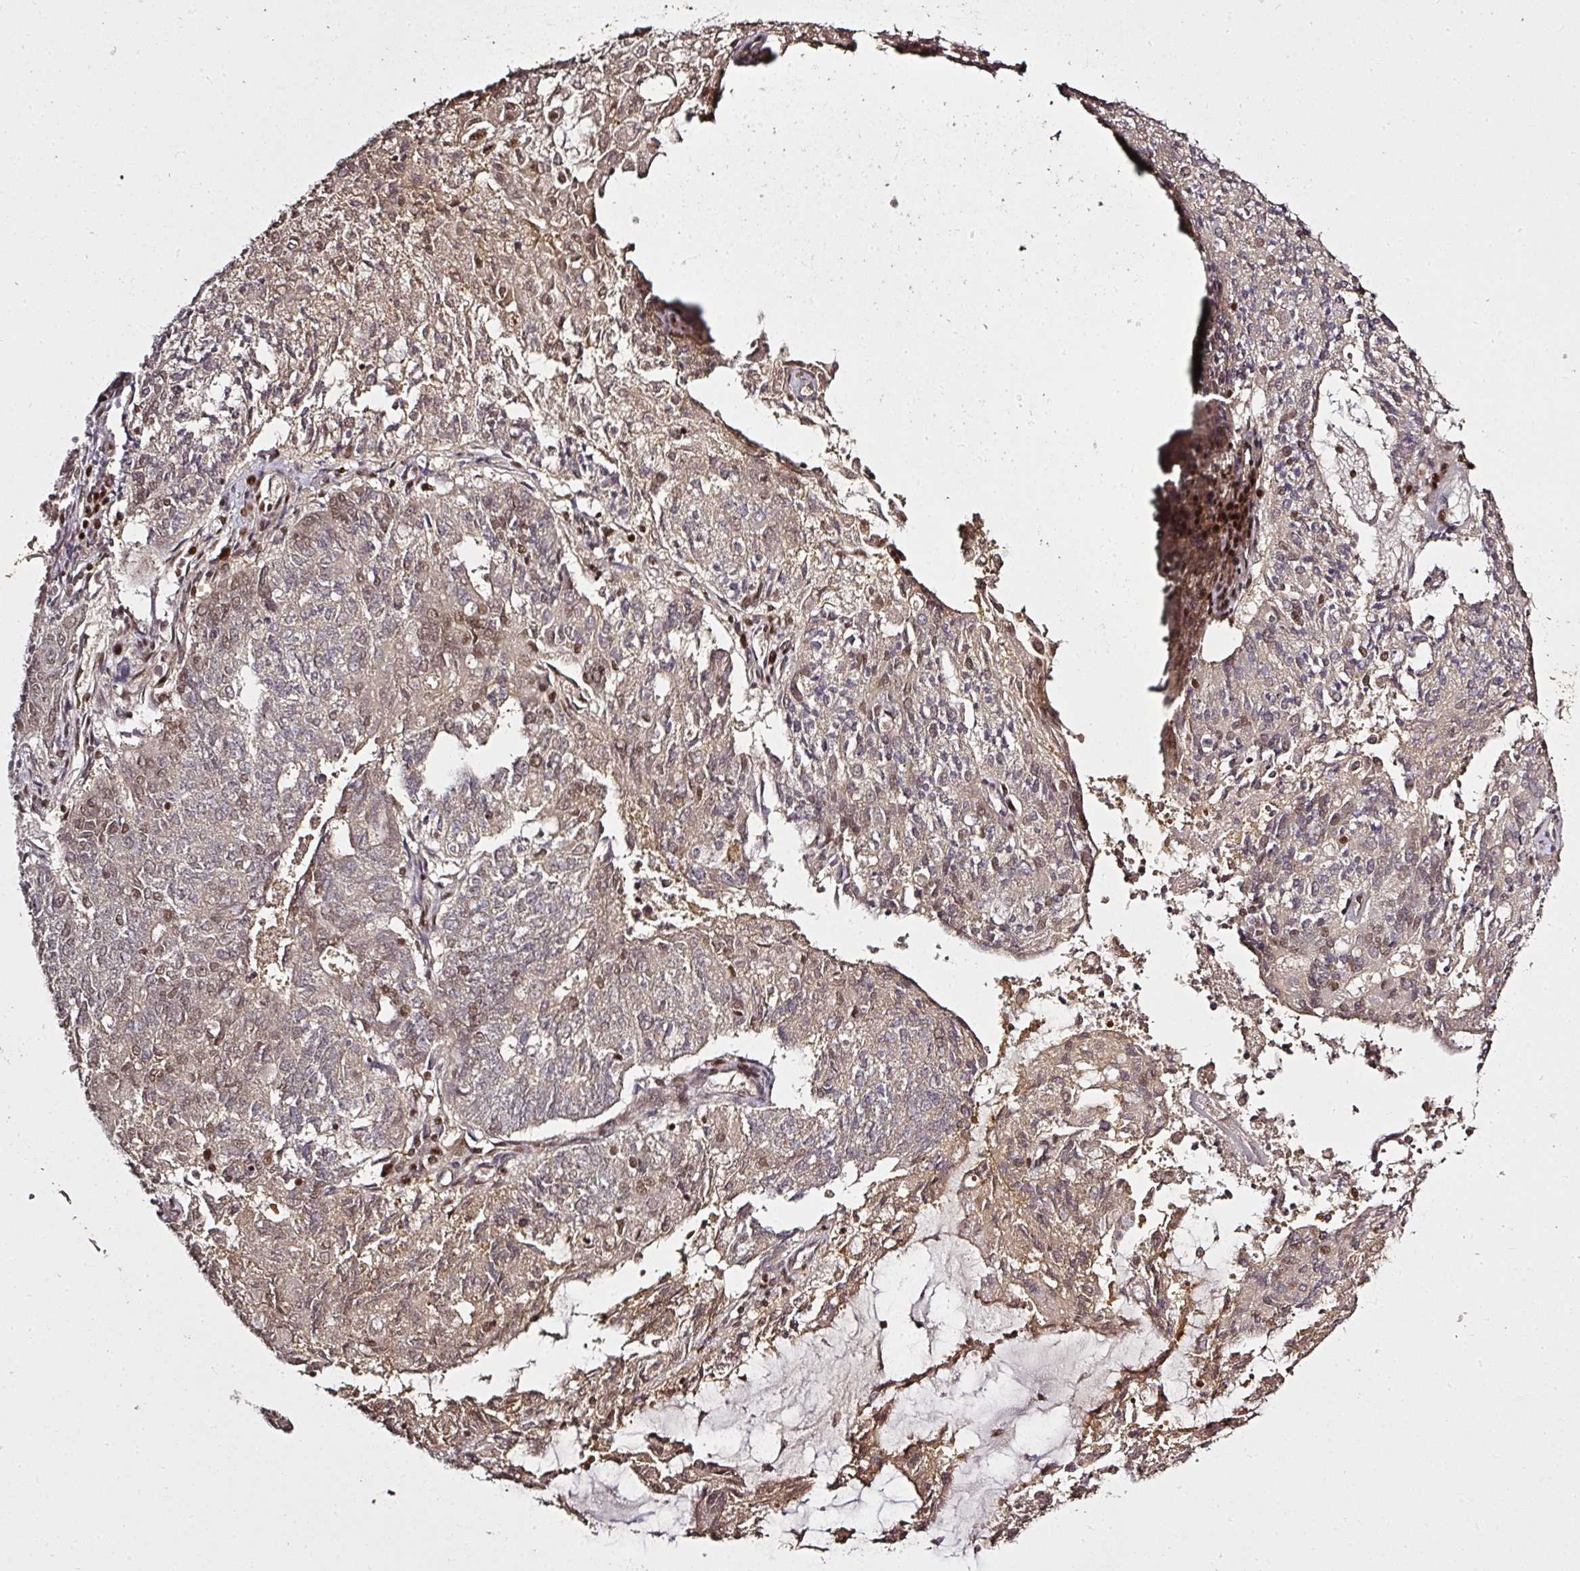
{"staining": {"intensity": "moderate", "quantity": "<25%", "location": "cytoplasmic/membranous,nuclear"}, "tissue": "endometrial cancer", "cell_type": "Tumor cells", "image_type": "cancer", "snomed": [{"axis": "morphology", "description": "Adenocarcinoma, NOS"}, {"axis": "topography", "description": "Endometrium"}], "caption": "Protein positivity by immunohistochemistry reveals moderate cytoplasmic/membranous and nuclear positivity in approximately <25% of tumor cells in endometrial adenocarcinoma.", "gene": "GPRIN2", "patient": {"sex": "female", "age": 82}}